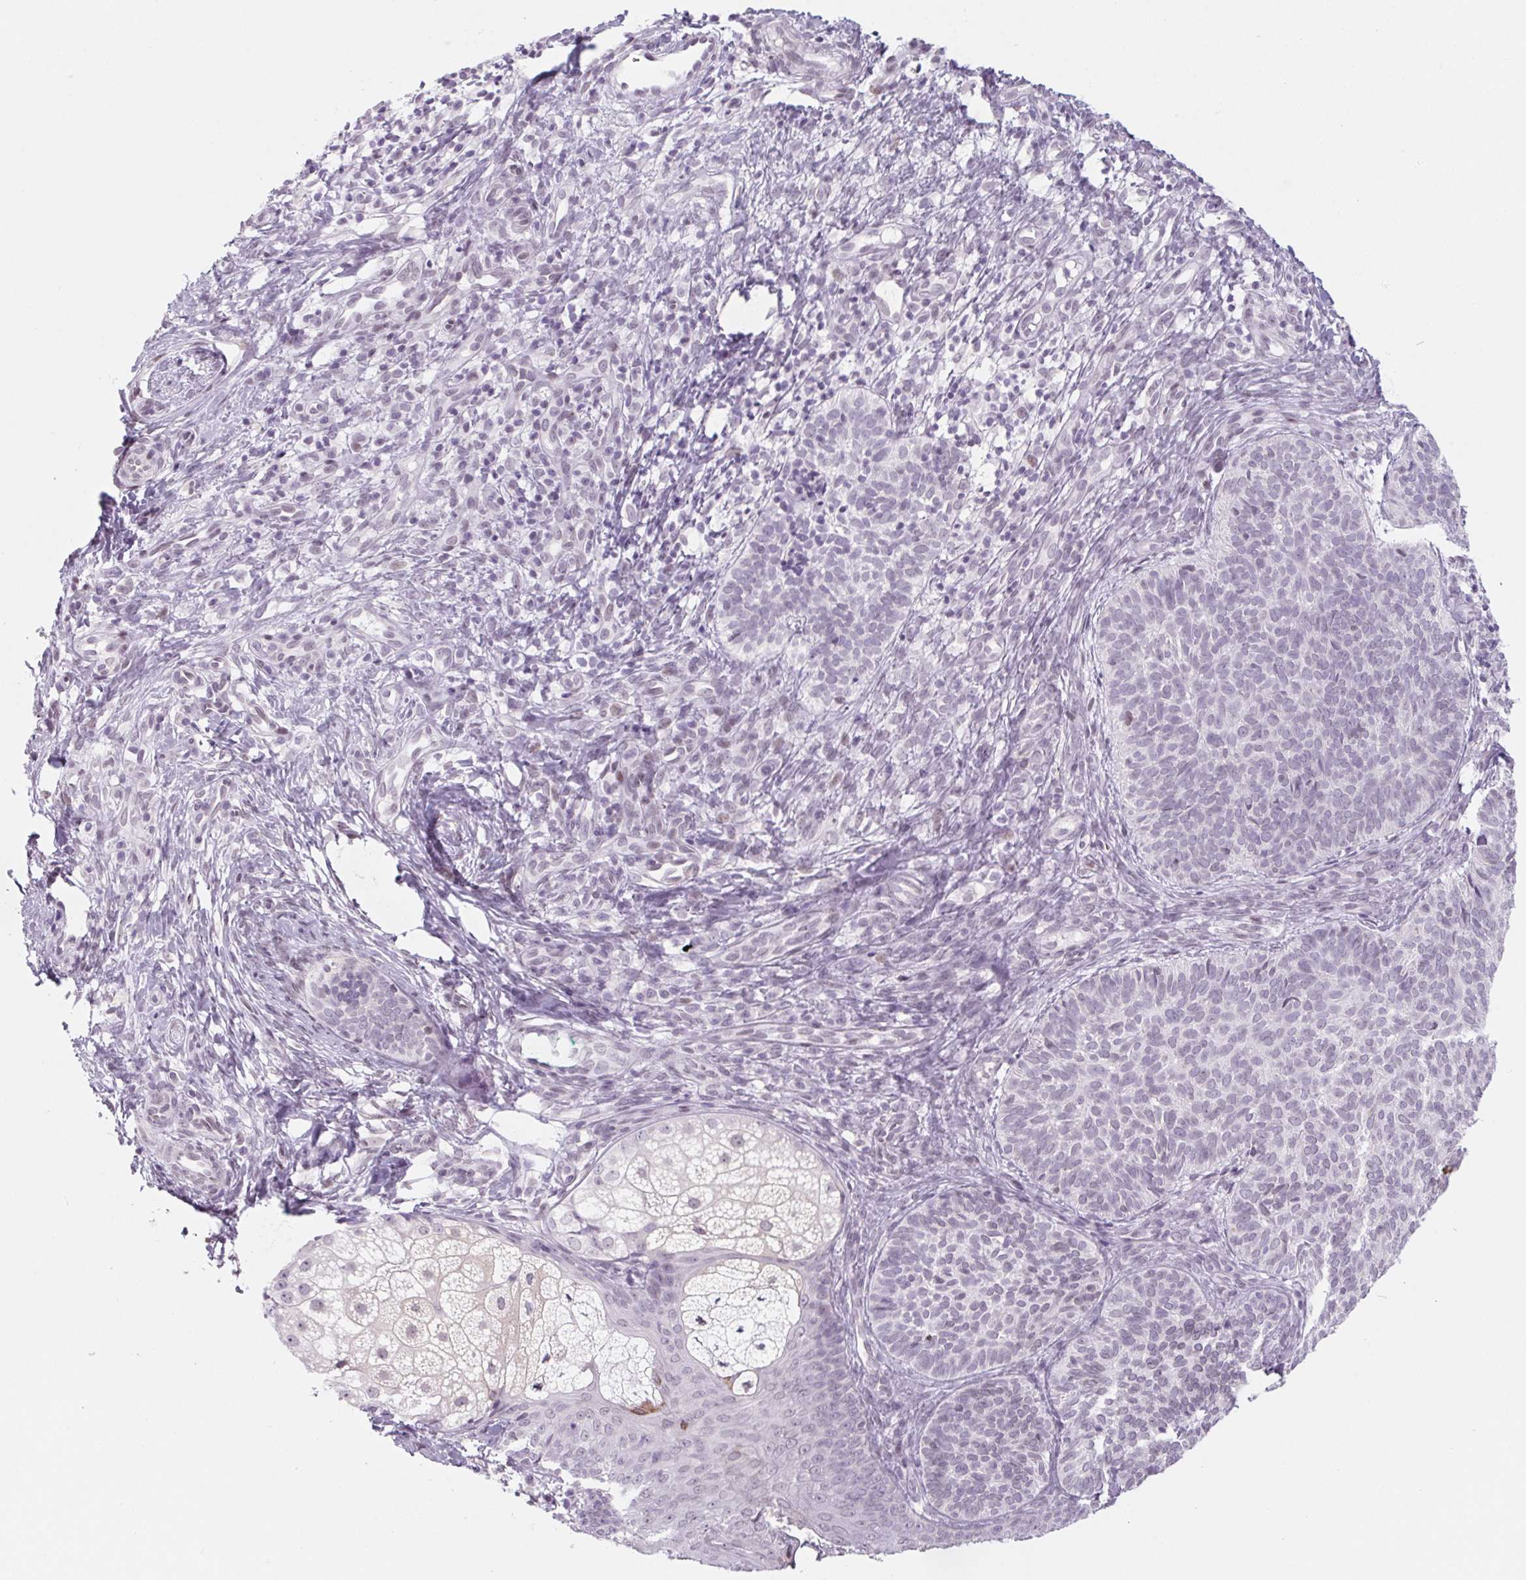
{"staining": {"intensity": "negative", "quantity": "none", "location": "none"}, "tissue": "skin cancer", "cell_type": "Tumor cells", "image_type": "cancer", "snomed": [{"axis": "morphology", "description": "Basal cell carcinoma"}, {"axis": "topography", "description": "Skin"}], "caption": "The histopathology image demonstrates no significant staining in tumor cells of basal cell carcinoma (skin). (Brightfield microscopy of DAB immunohistochemistry at high magnification).", "gene": "KCNQ2", "patient": {"sex": "male", "age": 57}}